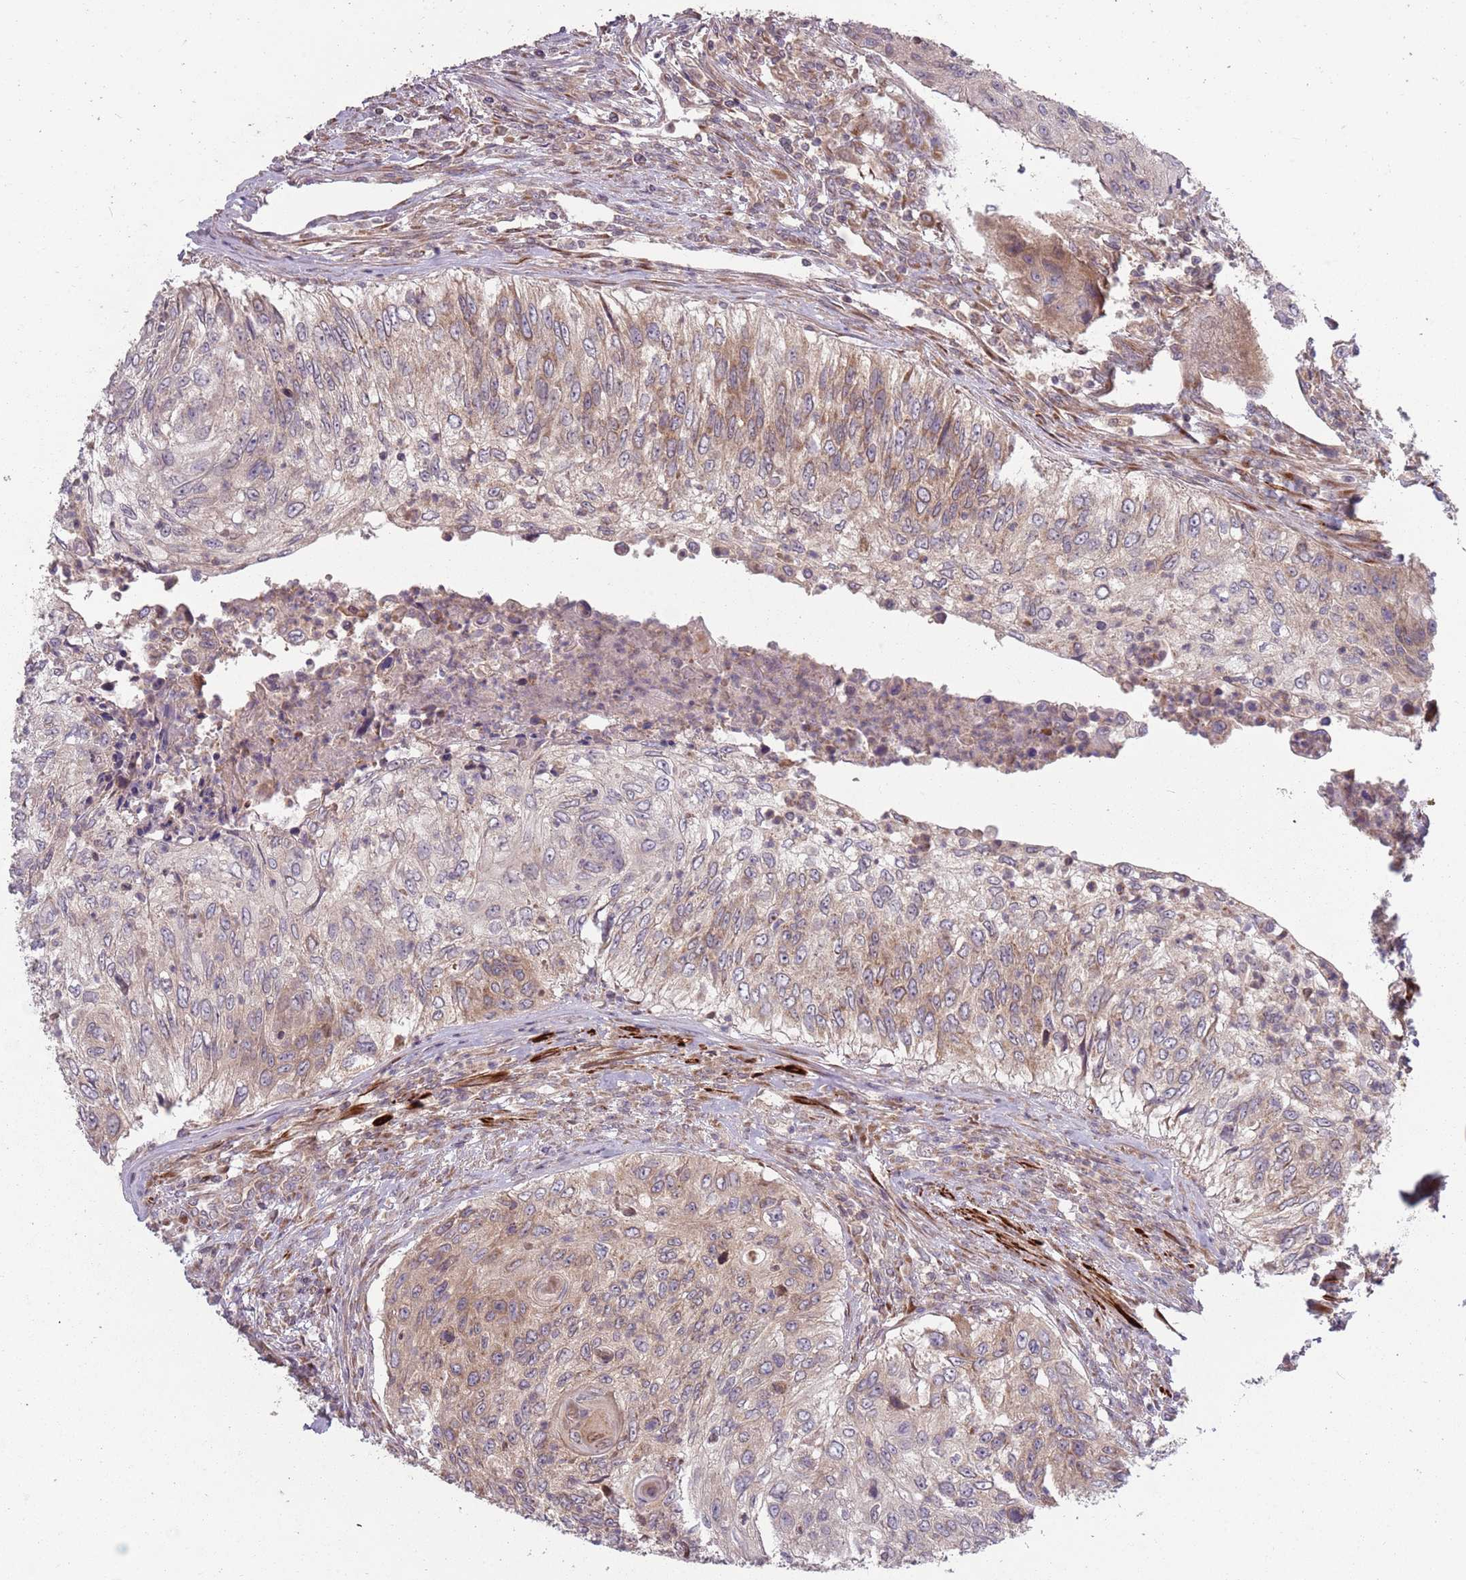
{"staining": {"intensity": "moderate", "quantity": "<25%", "location": "cytoplasmic/membranous"}, "tissue": "urothelial cancer", "cell_type": "Tumor cells", "image_type": "cancer", "snomed": [{"axis": "morphology", "description": "Urothelial carcinoma, High grade"}, {"axis": "topography", "description": "Urinary bladder"}], "caption": "Protein positivity by IHC demonstrates moderate cytoplasmic/membranous positivity in approximately <25% of tumor cells in urothelial cancer.", "gene": "PLD6", "patient": {"sex": "female", "age": 60}}